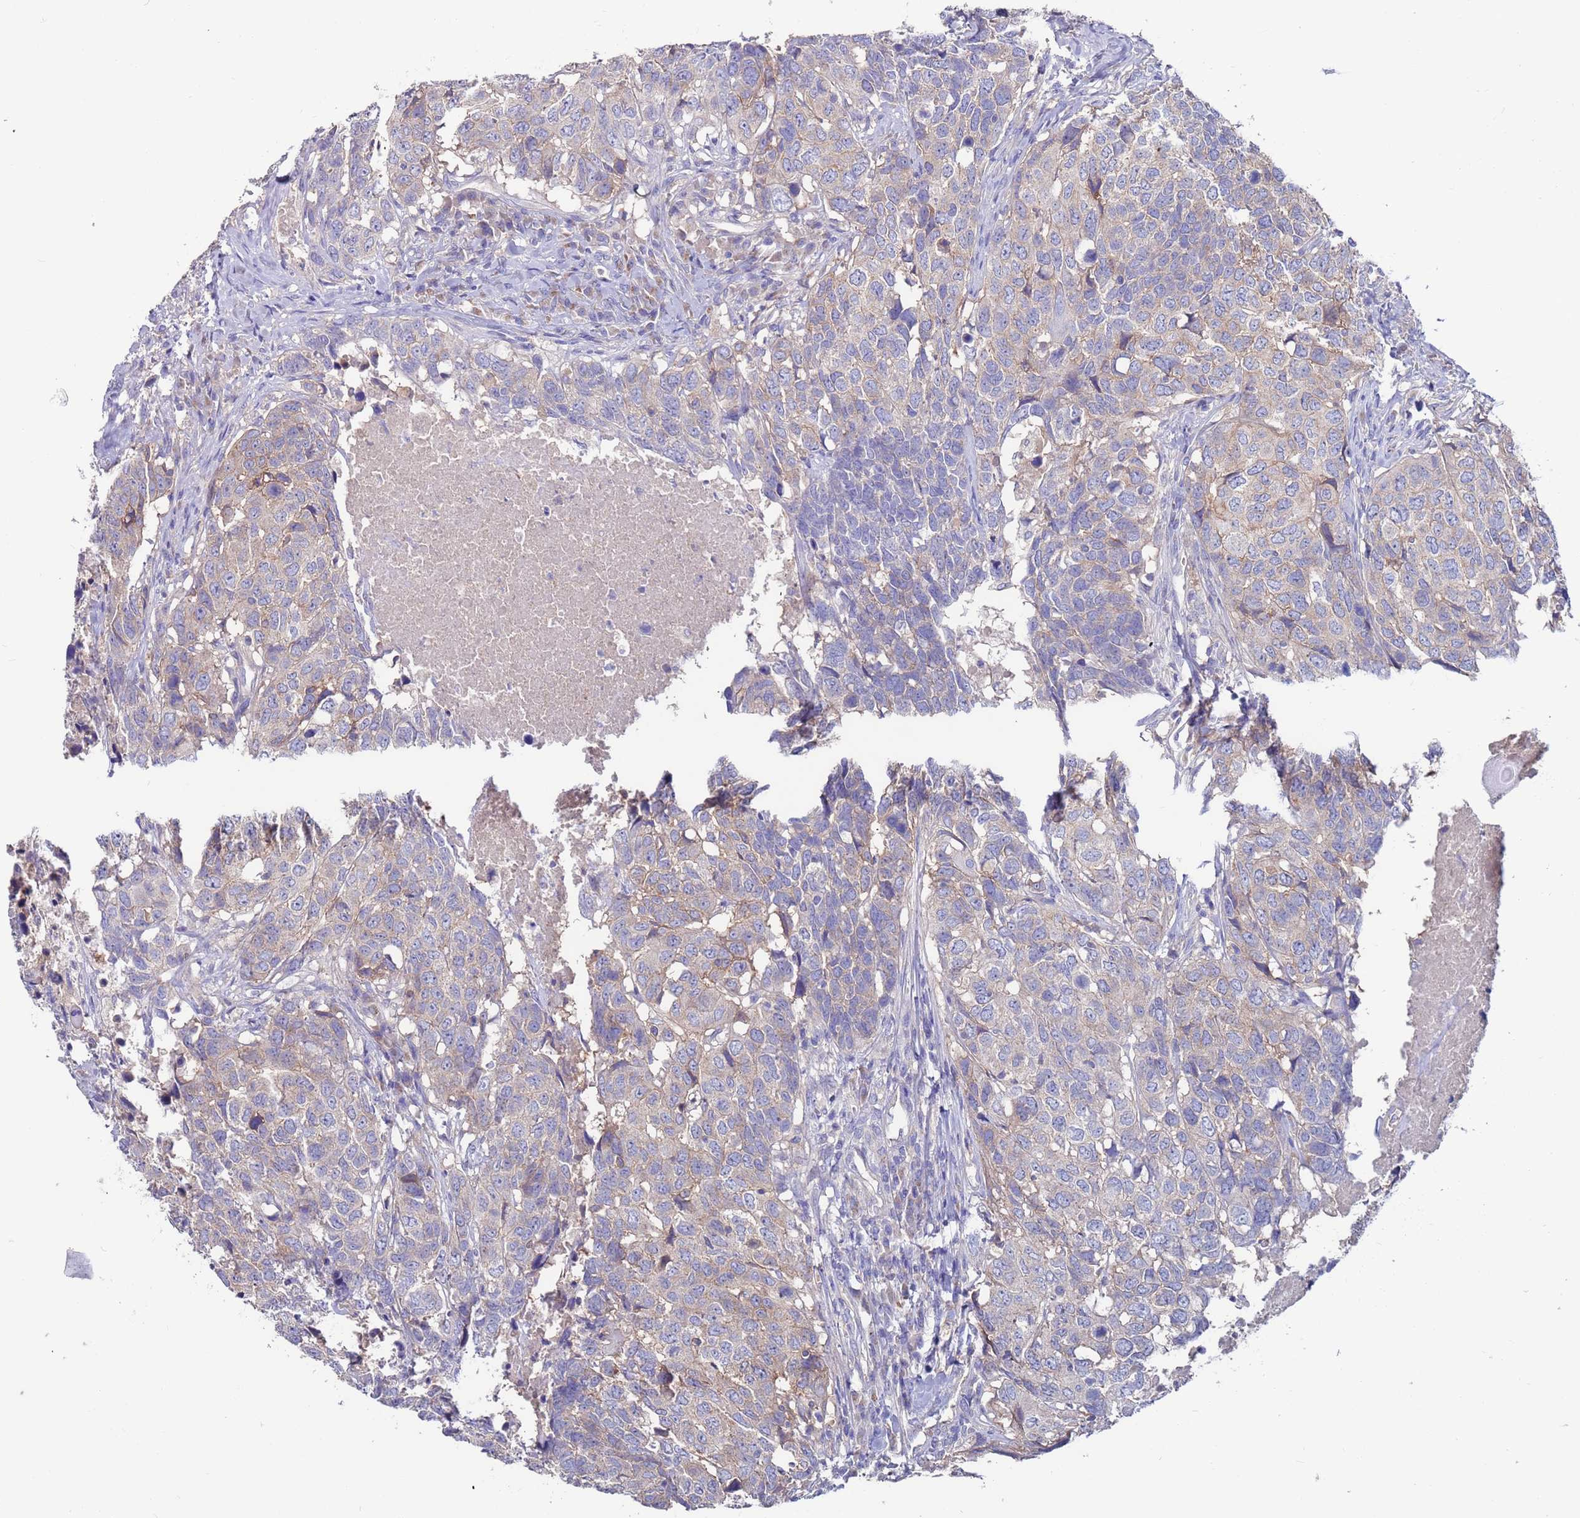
{"staining": {"intensity": "weak", "quantity": "25%-75%", "location": "cytoplasmic/membranous"}, "tissue": "head and neck cancer", "cell_type": "Tumor cells", "image_type": "cancer", "snomed": [{"axis": "morphology", "description": "Squamous cell carcinoma, NOS"}, {"axis": "topography", "description": "Head-Neck"}], "caption": "Brown immunohistochemical staining in human squamous cell carcinoma (head and neck) shows weak cytoplasmic/membranous expression in about 25%-75% of tumor cells. The protein is stained brown, and the nuclei are stained in blue (DAB (3,3'-diaminobenzidine) IHC with brightfield microscopy, high magnification).", "gene": "KRTCAP3", "patient": {"sex": "male", "age": 66}}